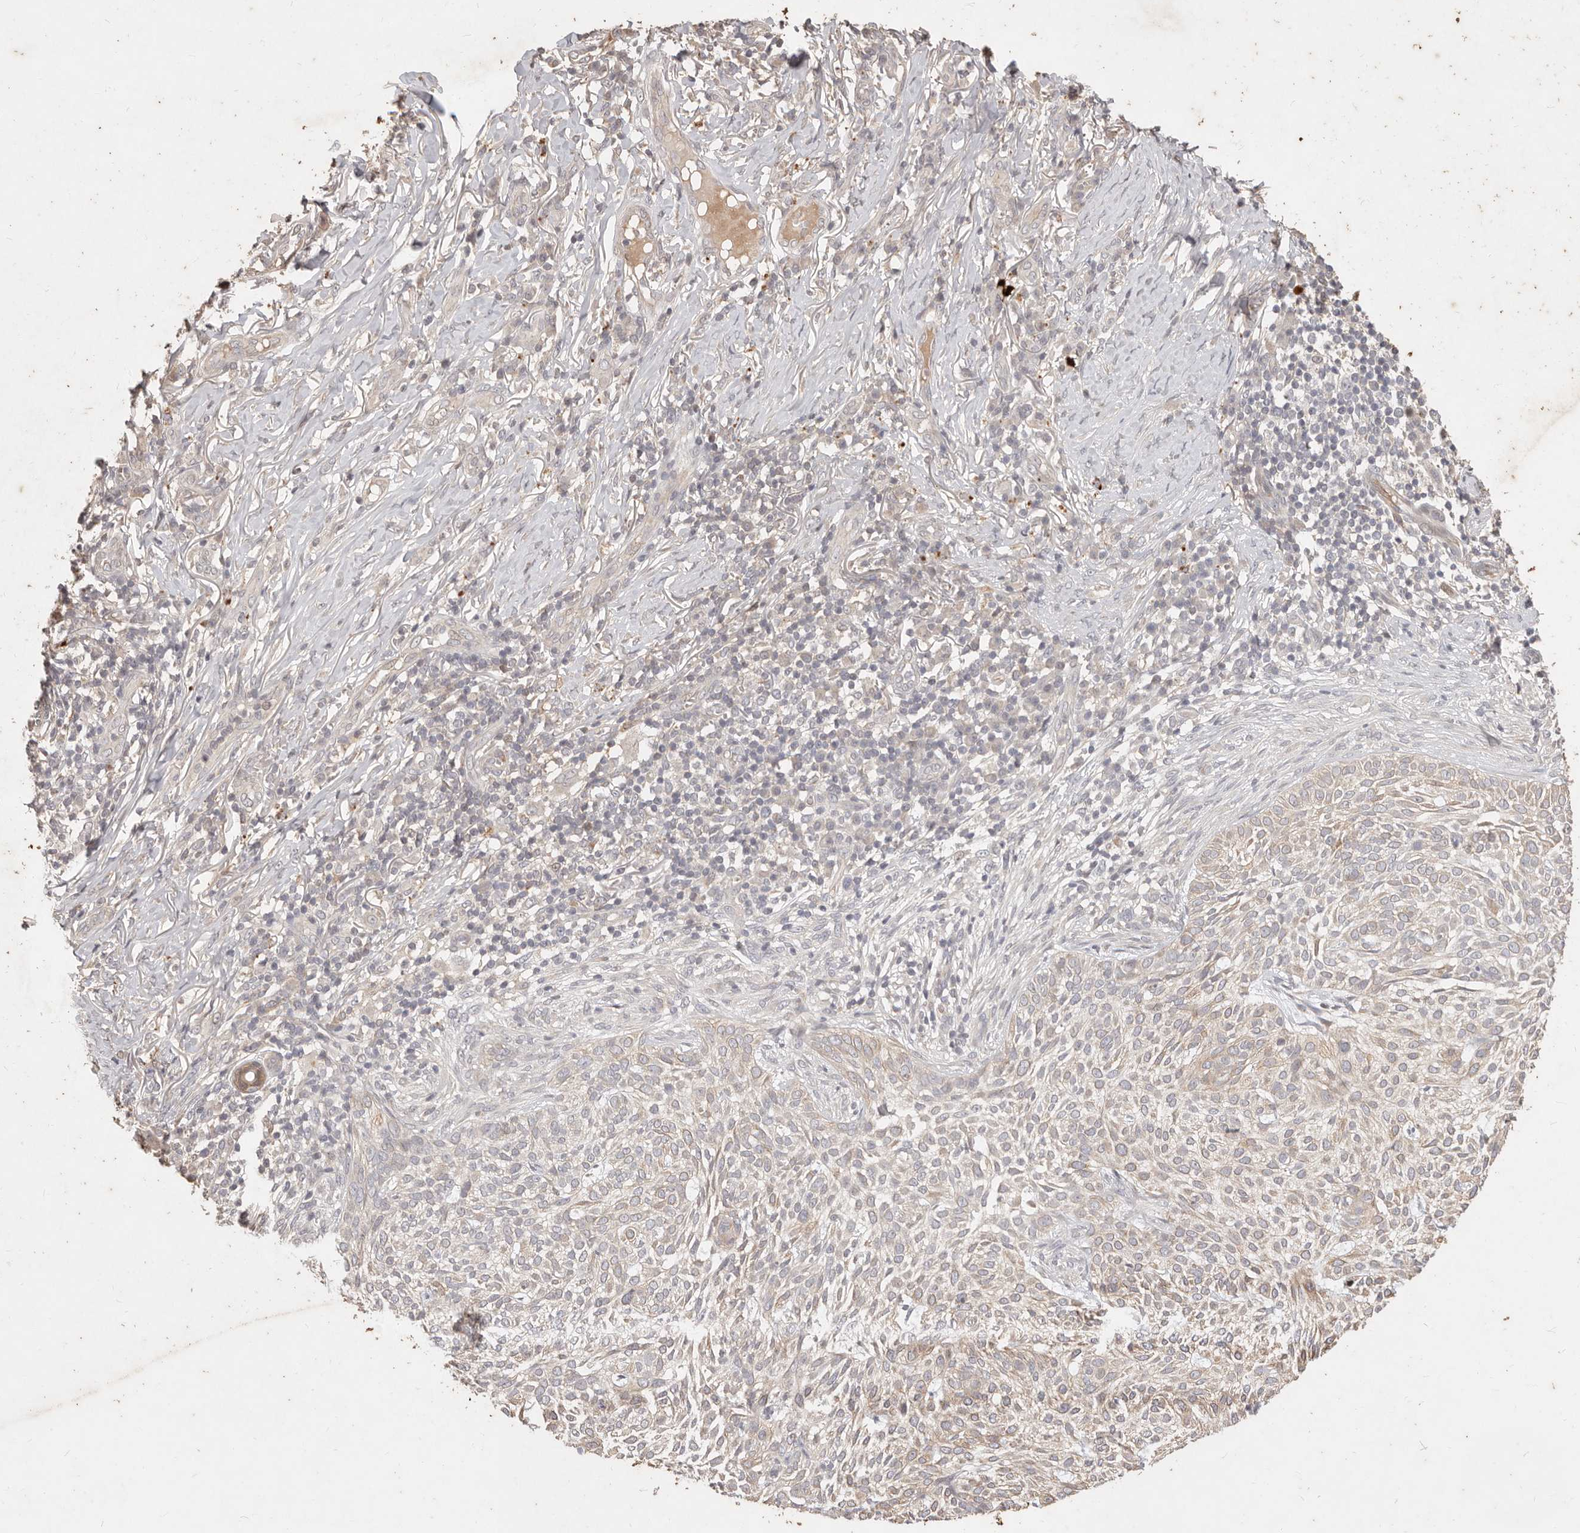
{"staining": {"intensity": "weak", "quantity": "<25%", "location": "cytoplasmic/membranous"}, "tissue": "skin cancer", "cell_type": "Tumor cells", "image_type": "cancer", "snomed": [{"axis": "morphology", "description": "Basal cell carcinoma"}, {"axis": "topography", "description": "Skin"}], "caption": "Immunohistochemistry image of basal cell carcinoma (skin) stained for a protein (brown), which reveals no positivity in tumor cells. Brightfield microscopy of immunohistochemistry stained with DAB (3,3'-diaminobenzidine) (brown) and hematoxylin (blue), captured at high magnification.", "gene": "KIF9", "patient": {"sex": "female", "age": 64}}